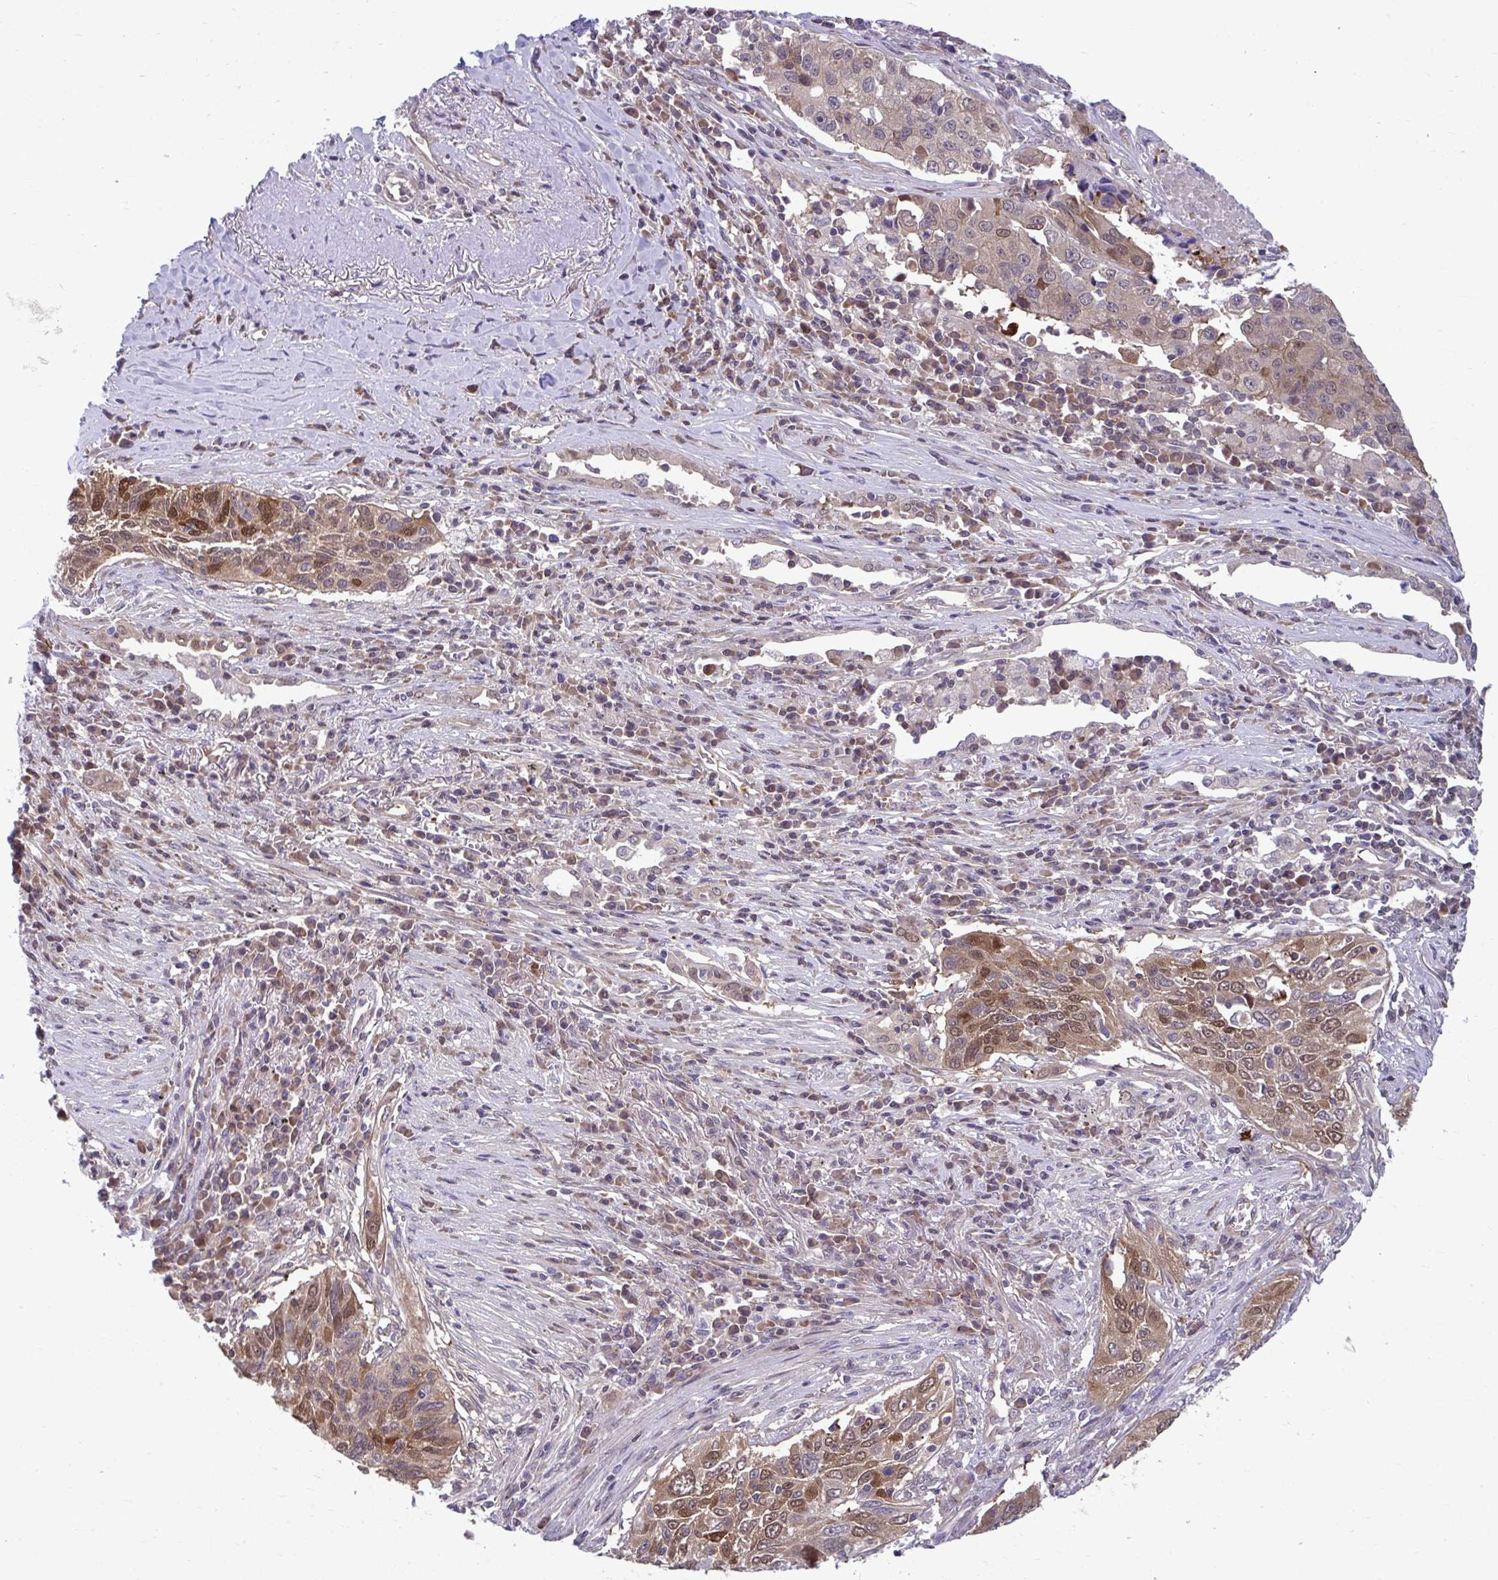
{"staining": {"intensity": "moderate", "quantity": "25%-75%", "location": "cytoplasmic/membranous,nuclear"}, "tissue": "lung cancer", "cell_type": "Tumor cells", "image_type": "cancer", "snomed": [{"axis": "morphology", "description": "Squamous cell carcinoma, NOS"}, {"axis": "topography", "description": "Lung"}], "caption": "This photomicrograph displays lung squamous cell carcinoma stained with immunohistochemistry (IHC) to label a protein in brown. The cytoplasmic/membranous and nuclear of tumor cells show moderate positivity for the protein. Nuclei are counter-stained blue.", "gene": "PCDHB7", "patient": {"sex": "female", "age": 66}}